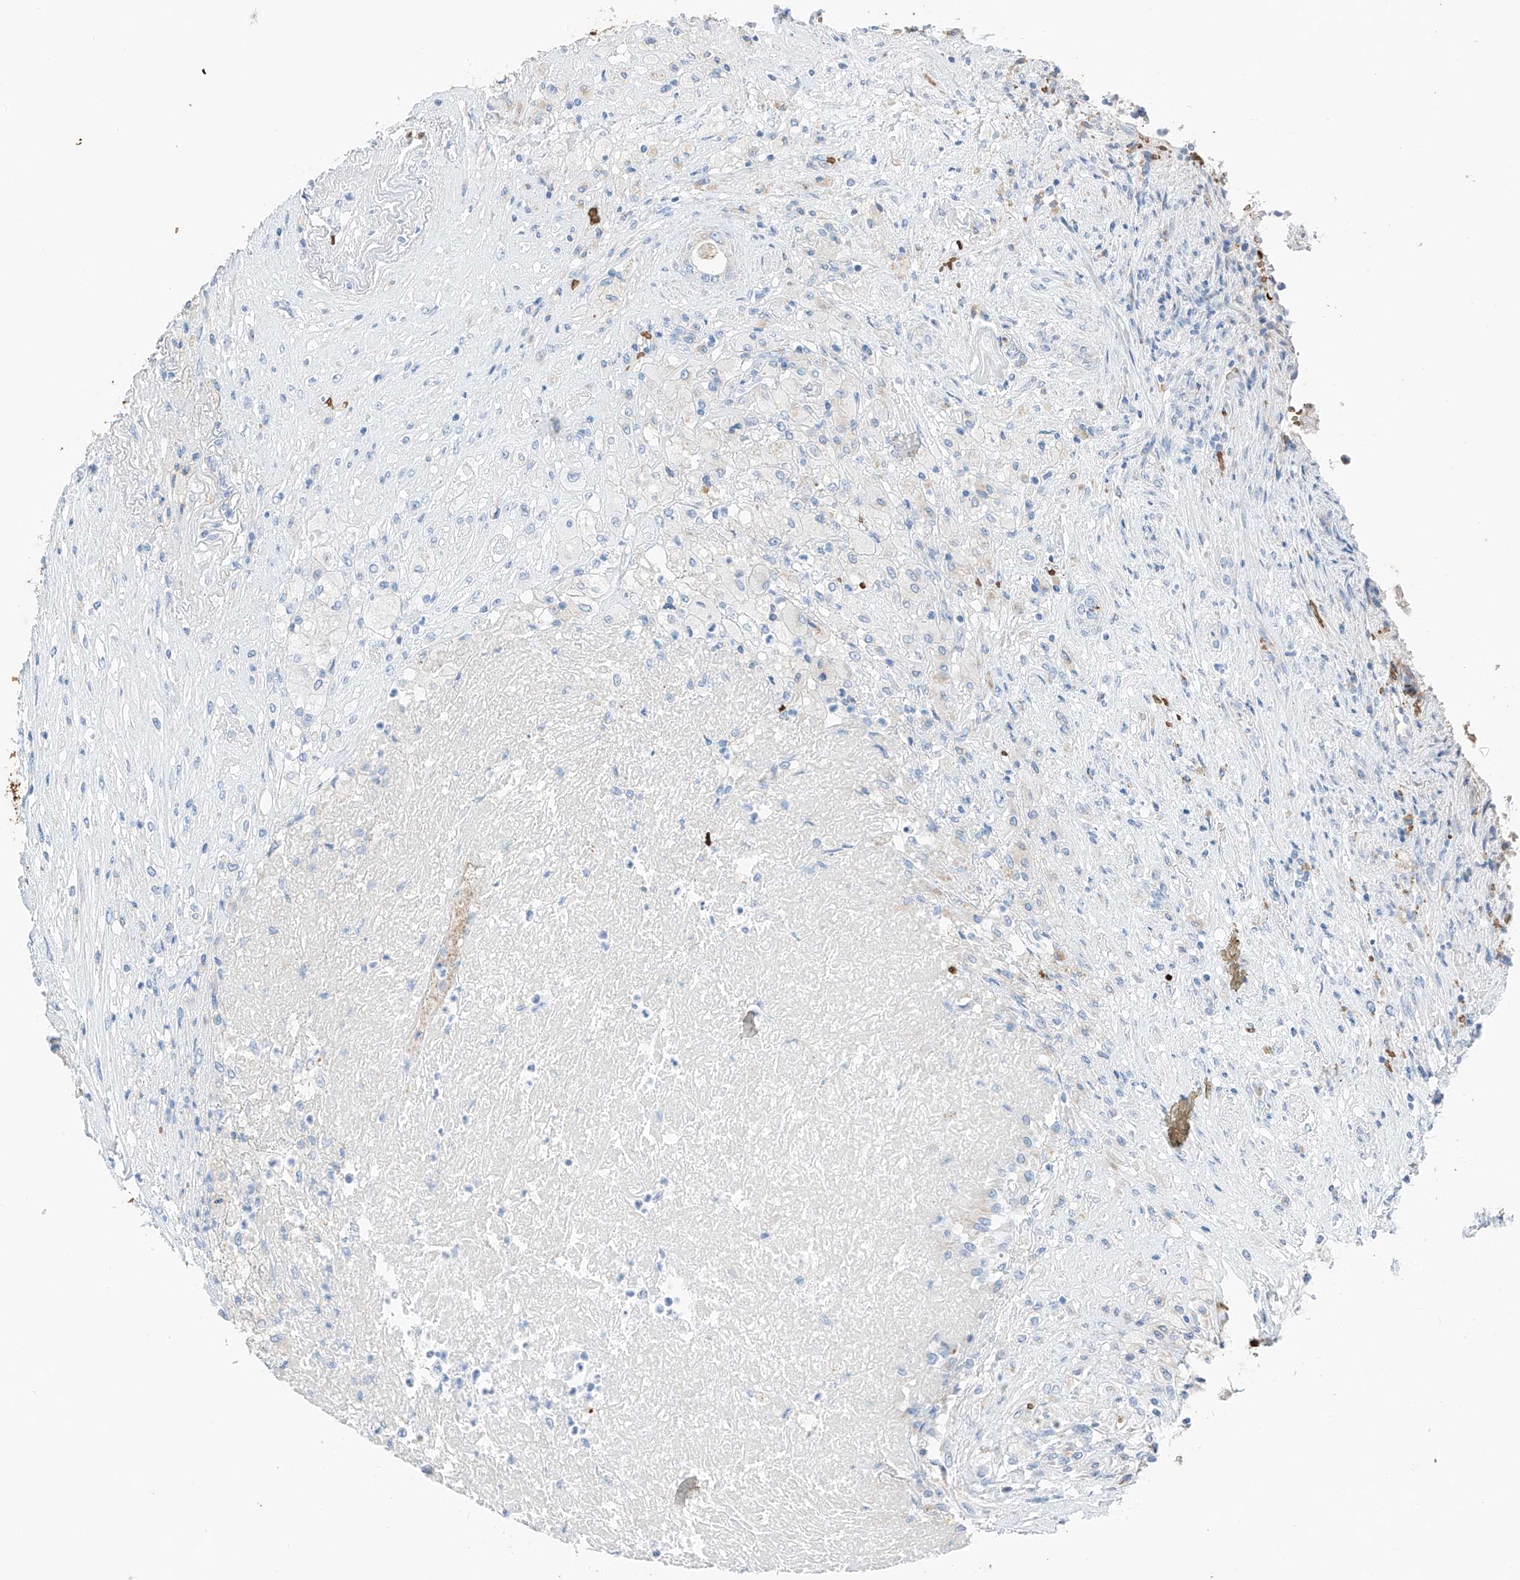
{"staining": {"intensity": "negative", "quantity": "none", "location": "none"}, "tissue": "renal cancer", "cell_type": "Tumor cells", "image_type": "cancer", "snomed": [{"axis": "morphology", "description": "Adenocarcinoma, NOS"}, {"axis": "topography", "description": "Kidney"}], "caption": "Renal adenocarcinoma was stained to show a protein in brown. There is no significant positivity in tumor cells.", "gene": "PRSS23", "patient": {"sex": "female", "age": 54}}